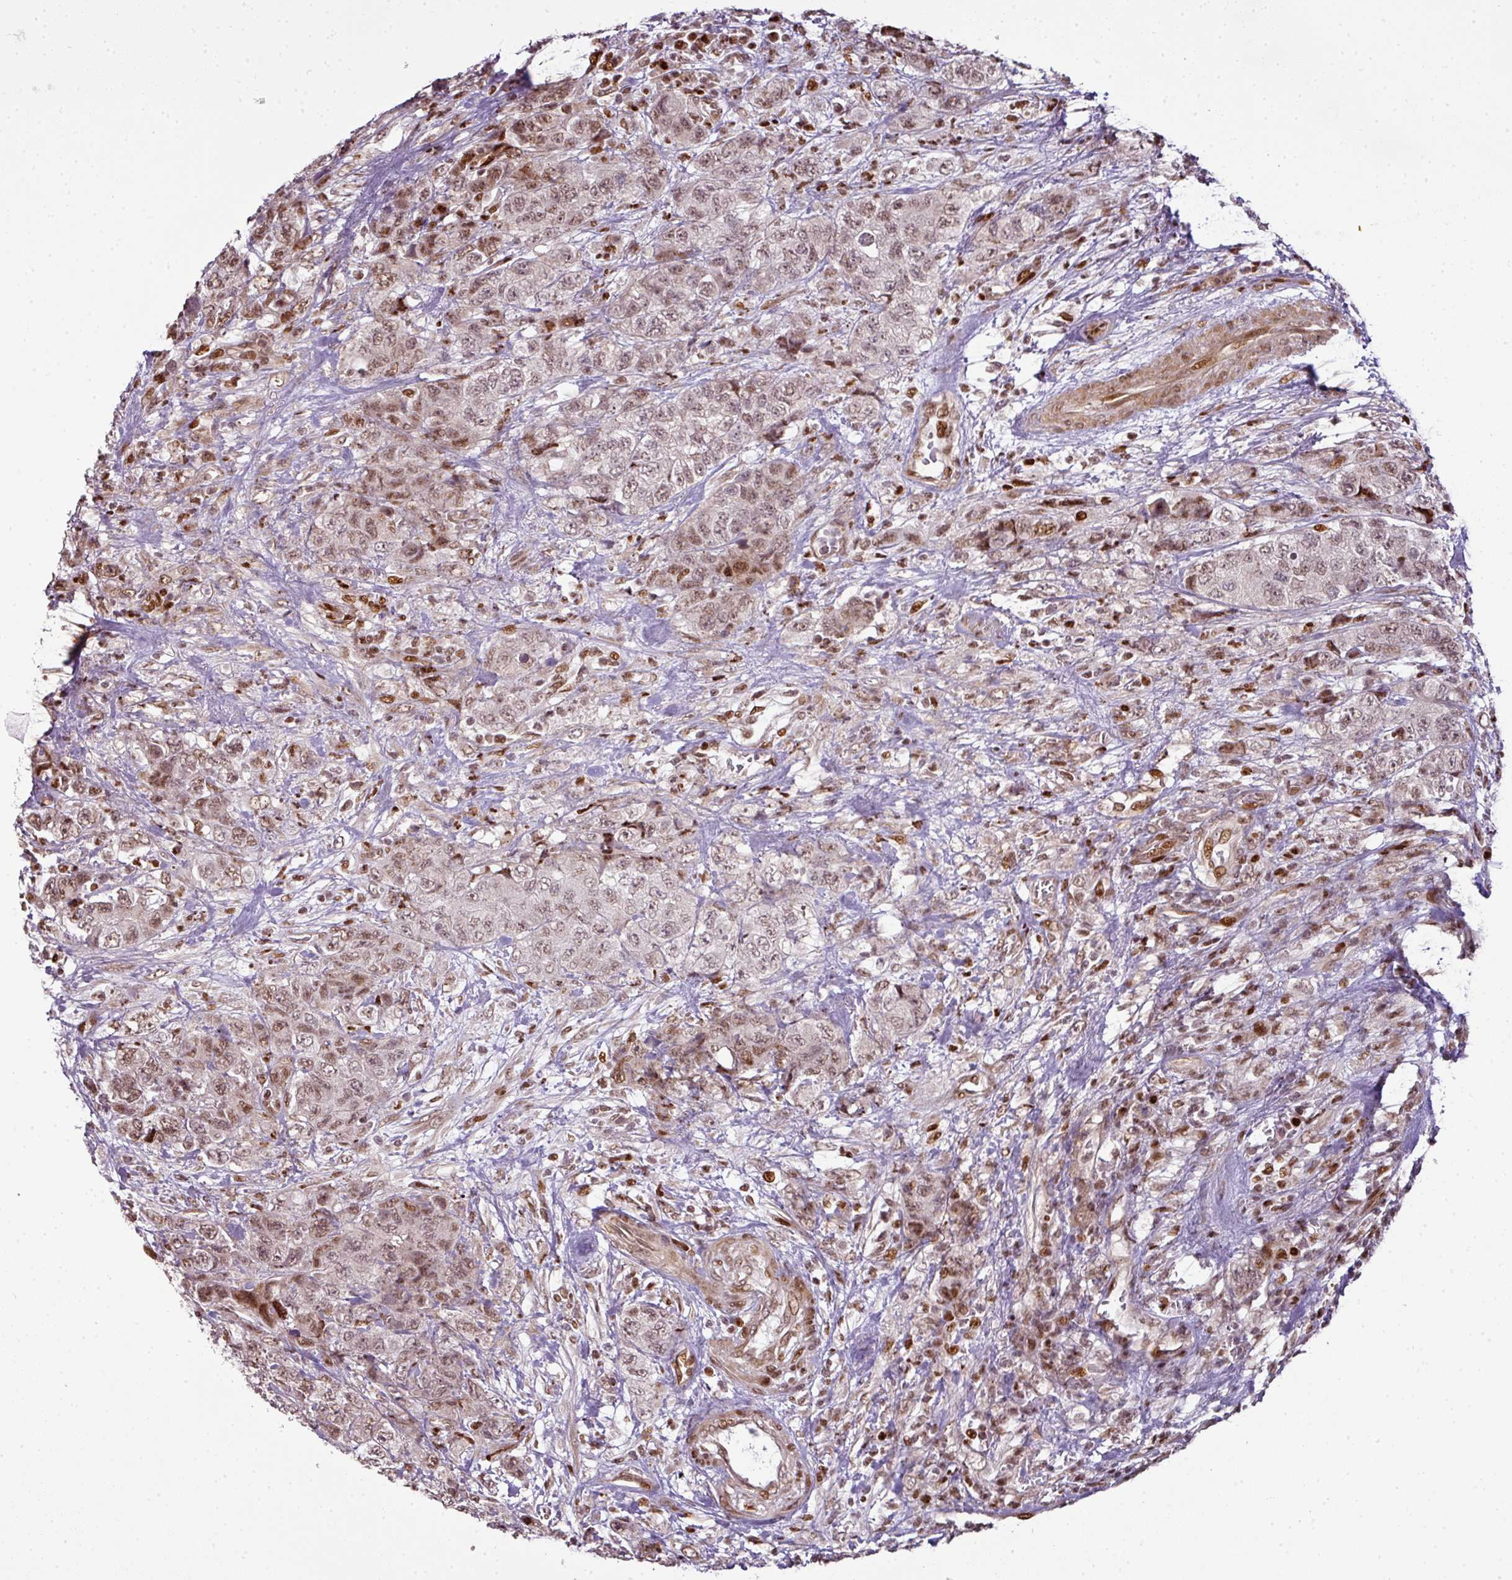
{"staining": {"intensity": "moderate", "quantity": ">75%", "location": "nuclear"}, "tissue": "urothelial cancer", "cell_type": "Tumor cells", "image_type": "cancer", "snomed": [{"axis": "morphology", "description": "Urothelial carcinoma, High grade"}, {"axis": "topography", "description": "Urinary bladder"}], "caption": "Immunohistochemistry (IHC) photomicrograph of neoplastic tissue: human urothelial cancer stained using immunohistochemistry exhibits medium levels of moderate protein expression localized specifically in the nuclear of tumor cells, appearing as a nuclear brown color.", "gene": "MYSM1", "patient": {"sex": "female", "age": 78}}